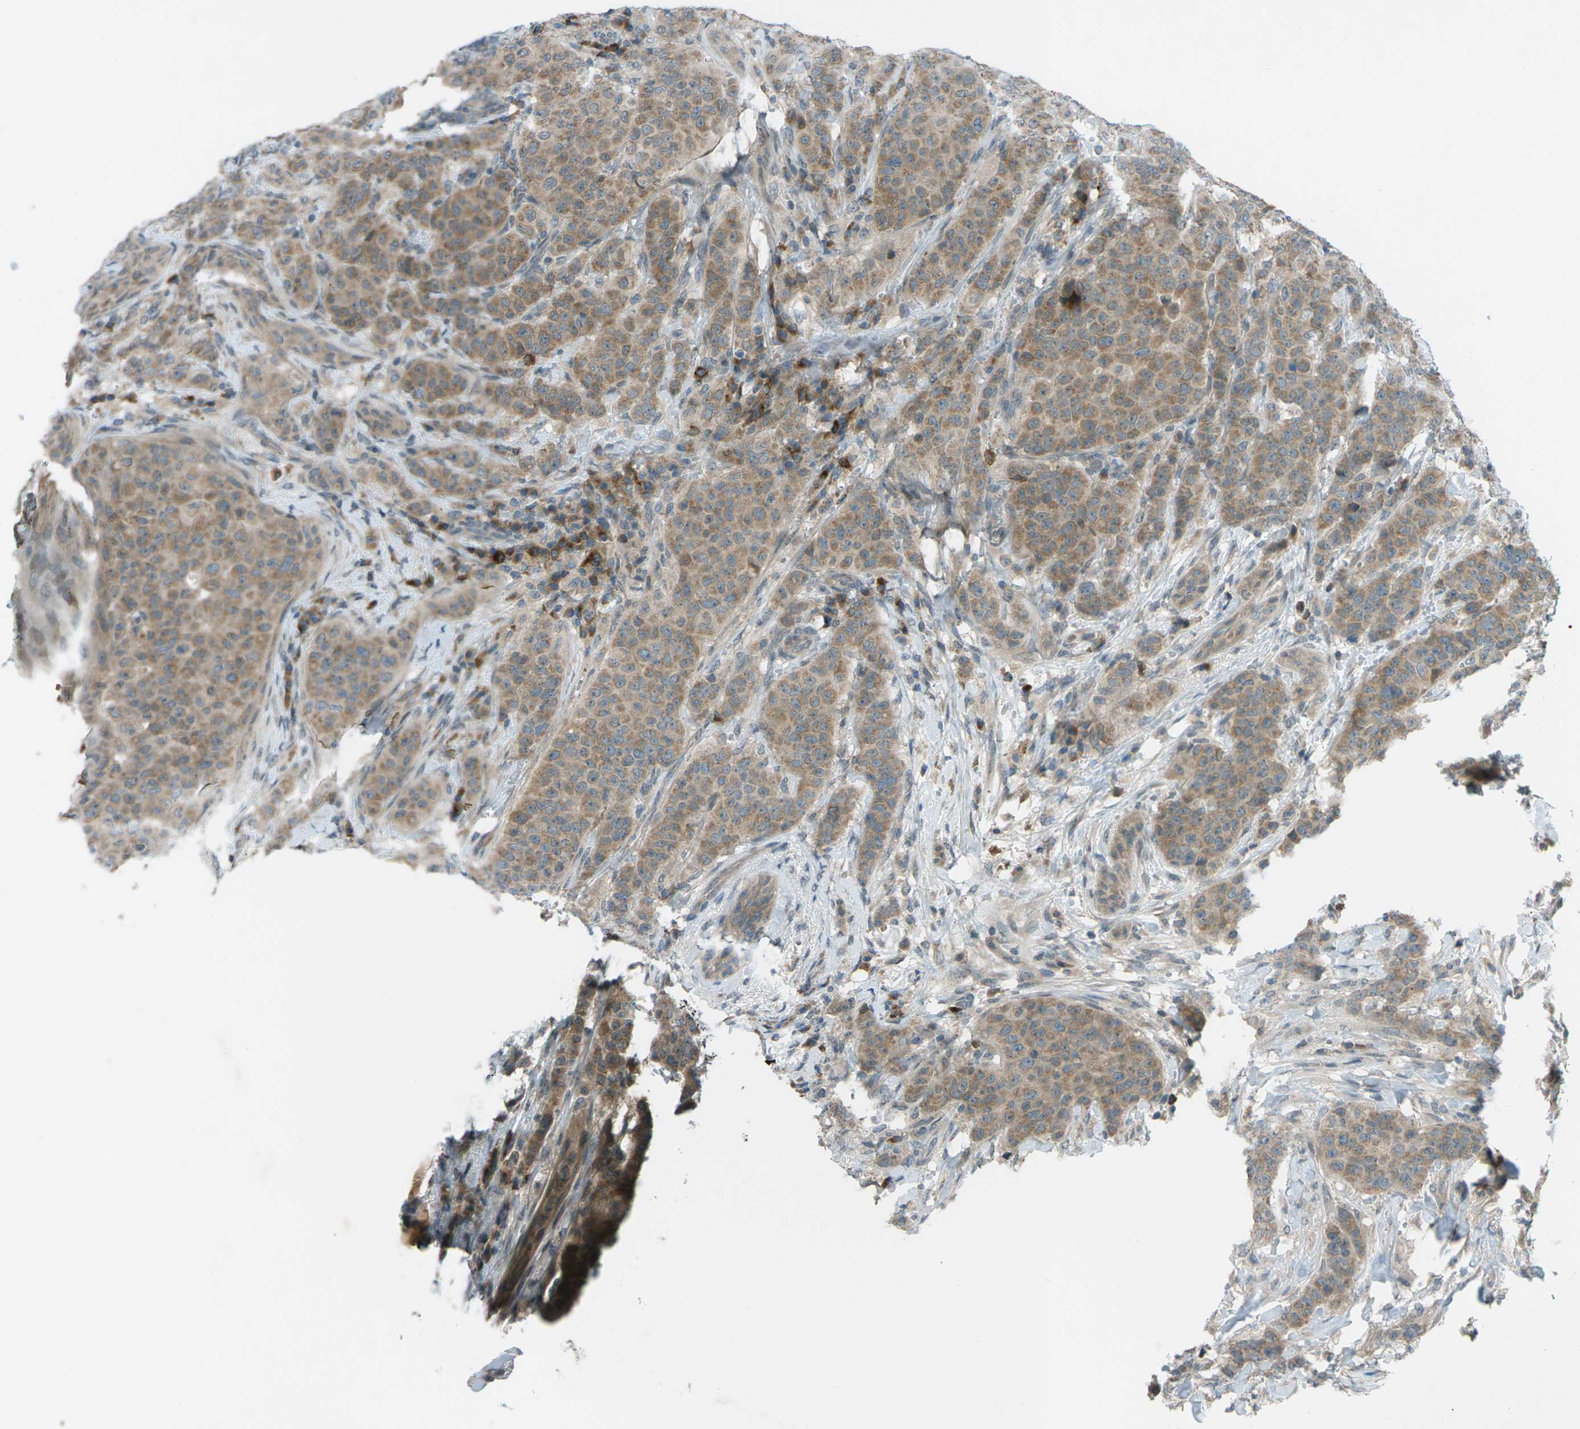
{"staining": {"intensity": "moderate", "quantity": ">75%", "location": "cytoplasmic/membranous"}, "tissue": "breast cancer", "cell_type": "Tumor cells", "image_type": "cancer", "snomed": [{"axis": "morphology", "description": "Normal tissue, NOS"}, {"axis": "morphology", "description": "Duct carcinoma"}, {"axis": "topography", "description": "Breast"}], "caption": "Immunohistochemical staining of human breast infiltrating ductal carcinoma exhibits medium levels of moderate cytoplasmic/membranous protein positivity in about >75% of tumor cells.", "gene": "DYRK1A", "patient": {"sex": "female", "age": 40}}